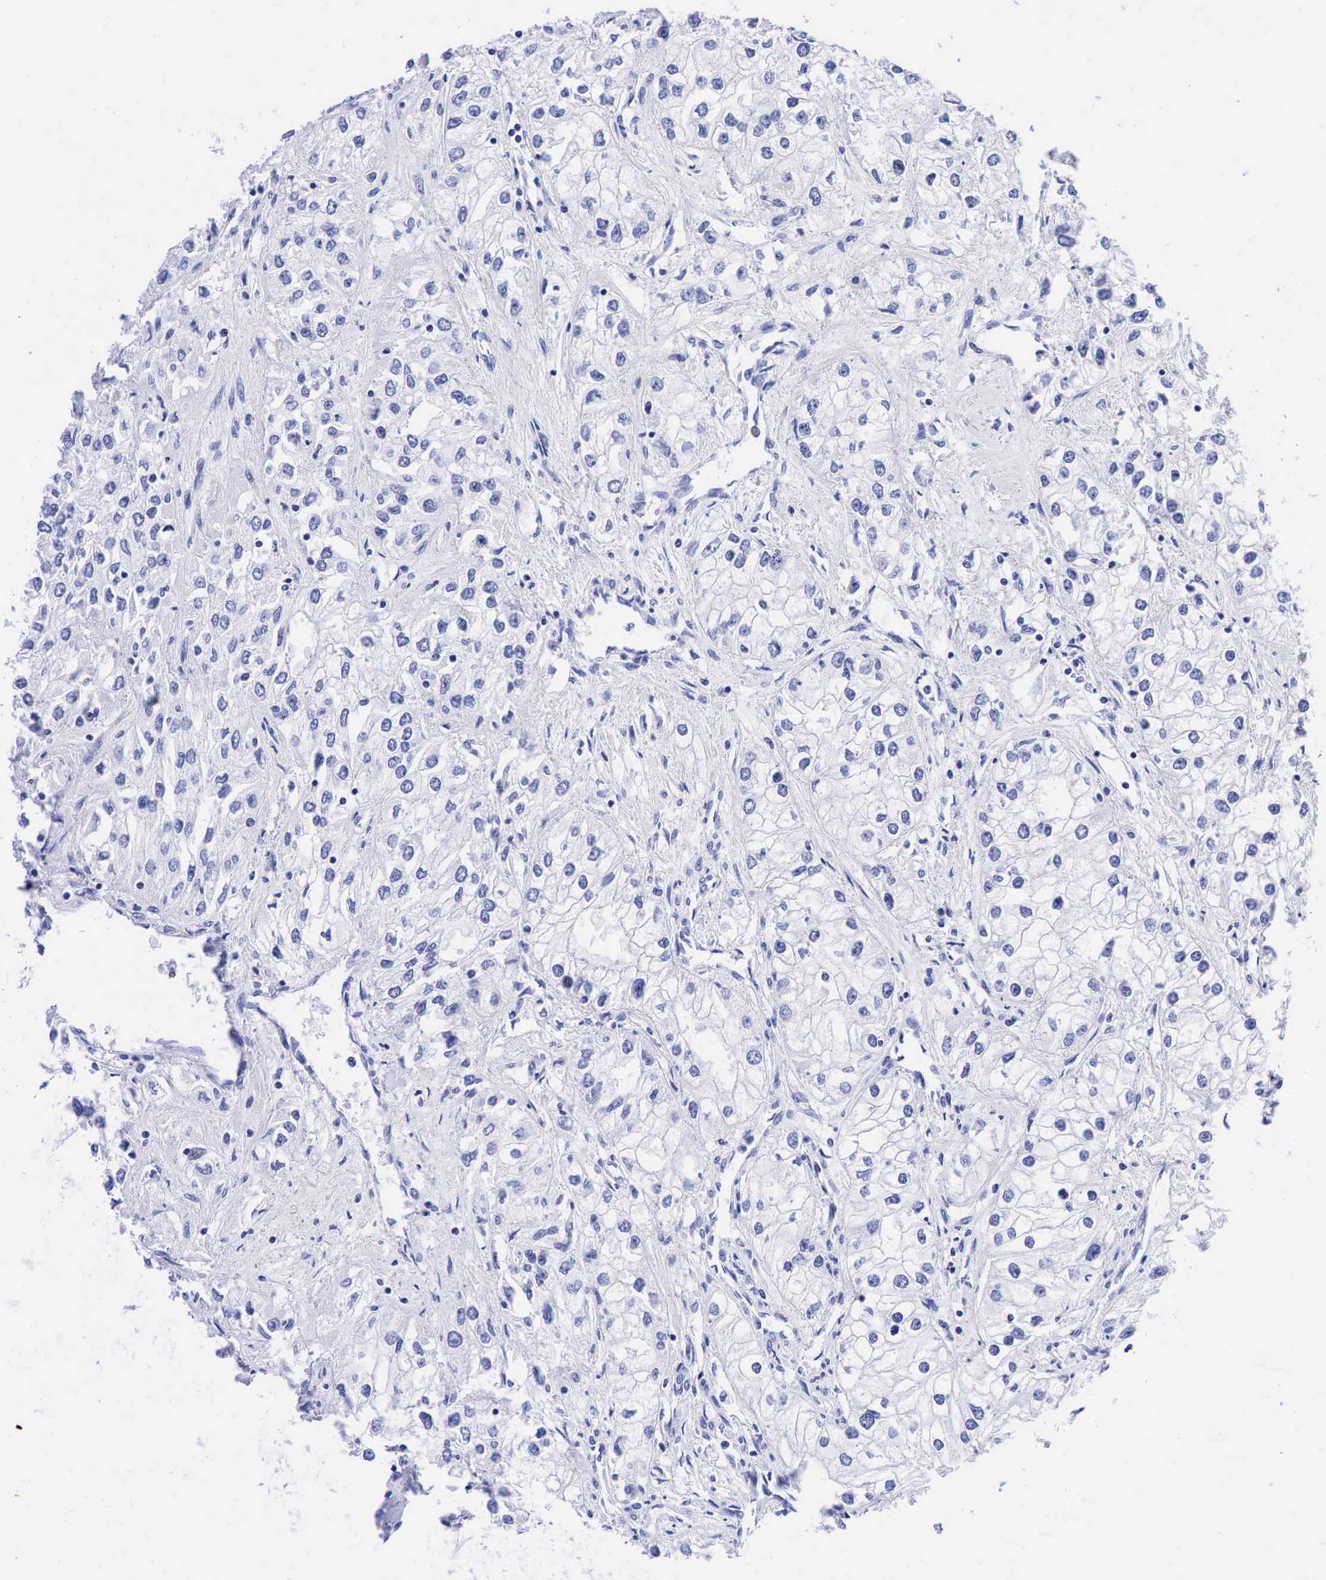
{"staining": {"intensity": "negative", "quantity": "none", "location": "none"}, "tissue": "renal cancer", "cell_type": "Tumor cells", "image_type": "cancer", "snomed": [{"axis": "morphology", "description": "Adenocarcinoma, NOS"}, {"axis": "topography", "description": "Kidney"}], "caption": "There is no significant positivity in tumor cells of renal cancer (adenocarcinoma).", "gene": "CEACAM5", "patient": {"sex": "male", "age": 57}}